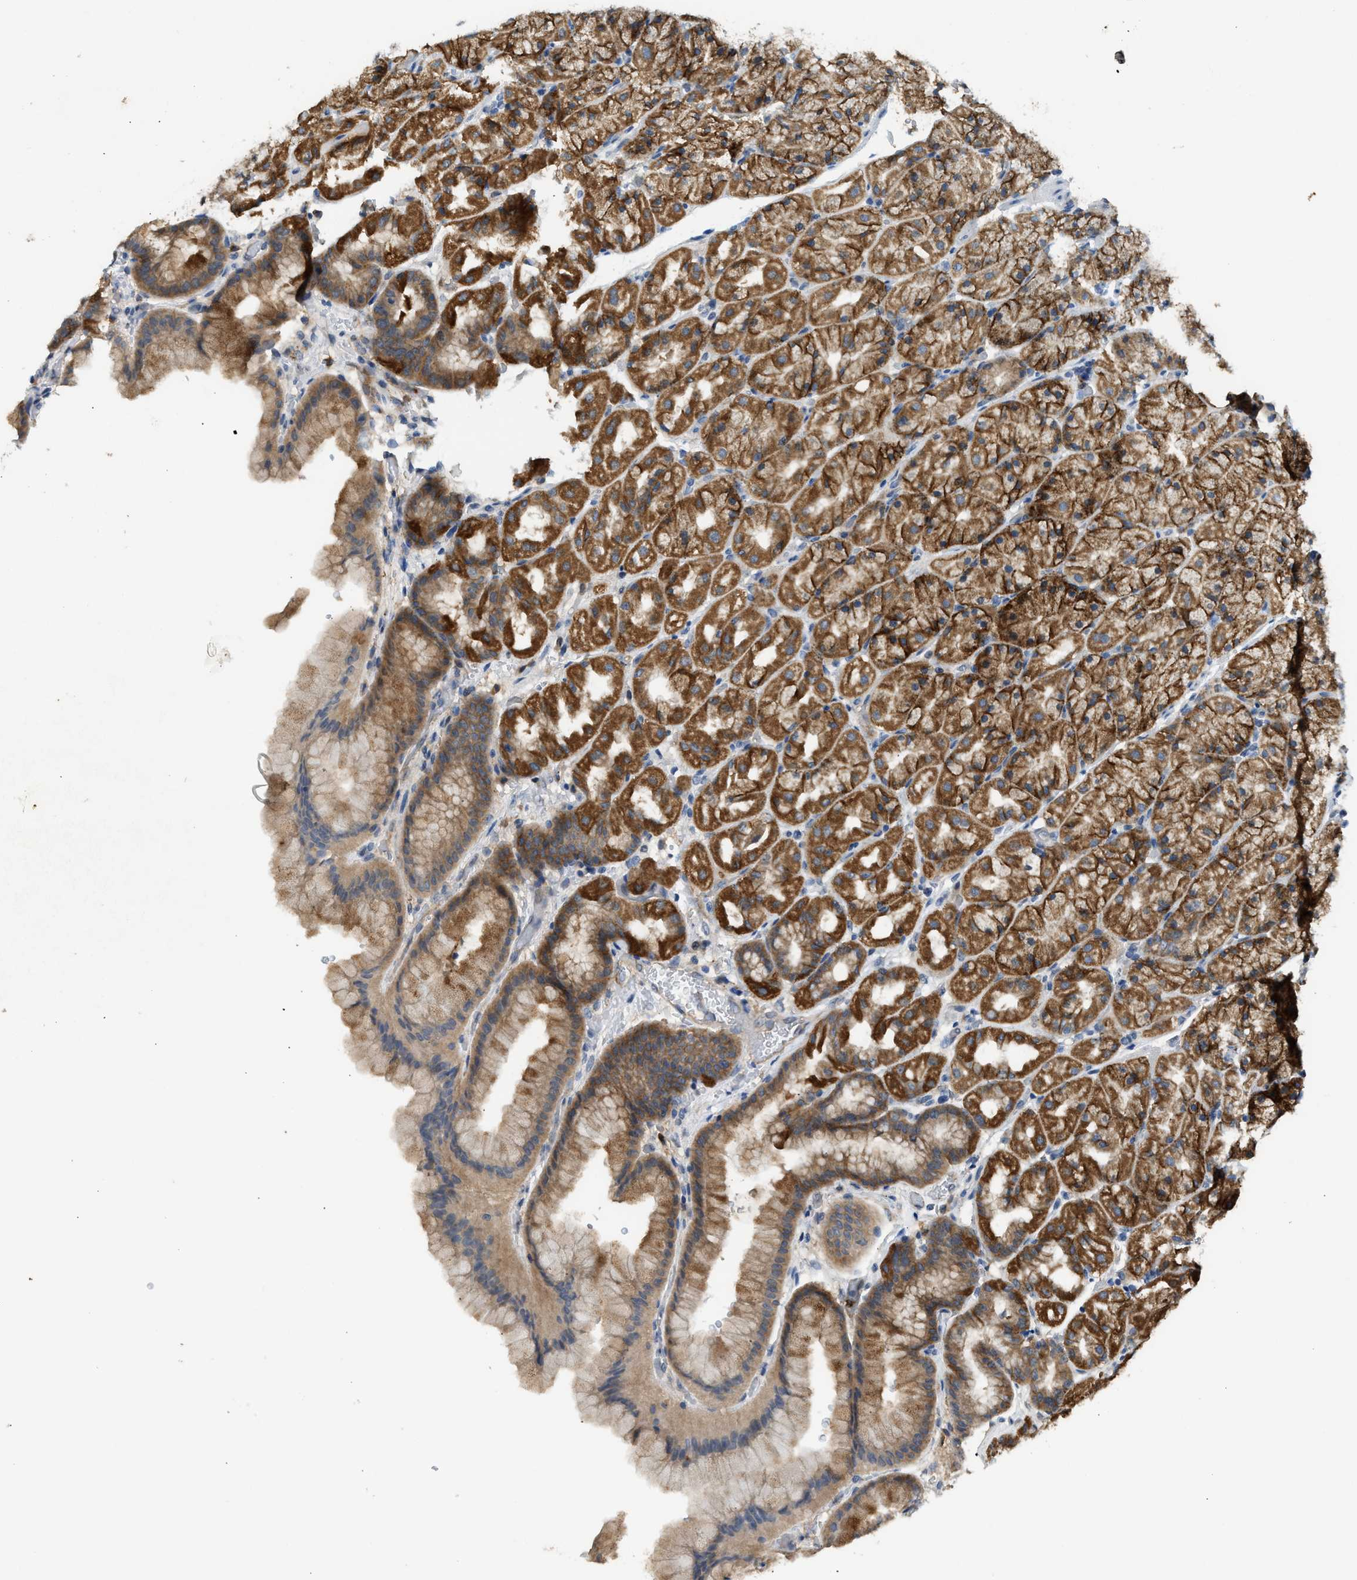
{"staining": {"intensity": "strong", "quantity": ">75%", "location": "cytoplasmic/membranous"}, "tissue": "stomach", "cell_type": "Glandular cells", "image_type": "normal", "snomed": [{"axis": "morphology", "description": "Normal tissue, NOS"}, {"axis": "morphology", "description": "Carcinoid, malignant, NOS"}, {"axis": "topography", "description": "Stomach, upper"}], "caption": "Human stomach stained with a brown dye reveals strong cytoplasmic/membranous positive staining in approximately >75% of glandular cells.", "gene": "RHBDF2", "patient": {"sex": "male", "age": 39}}